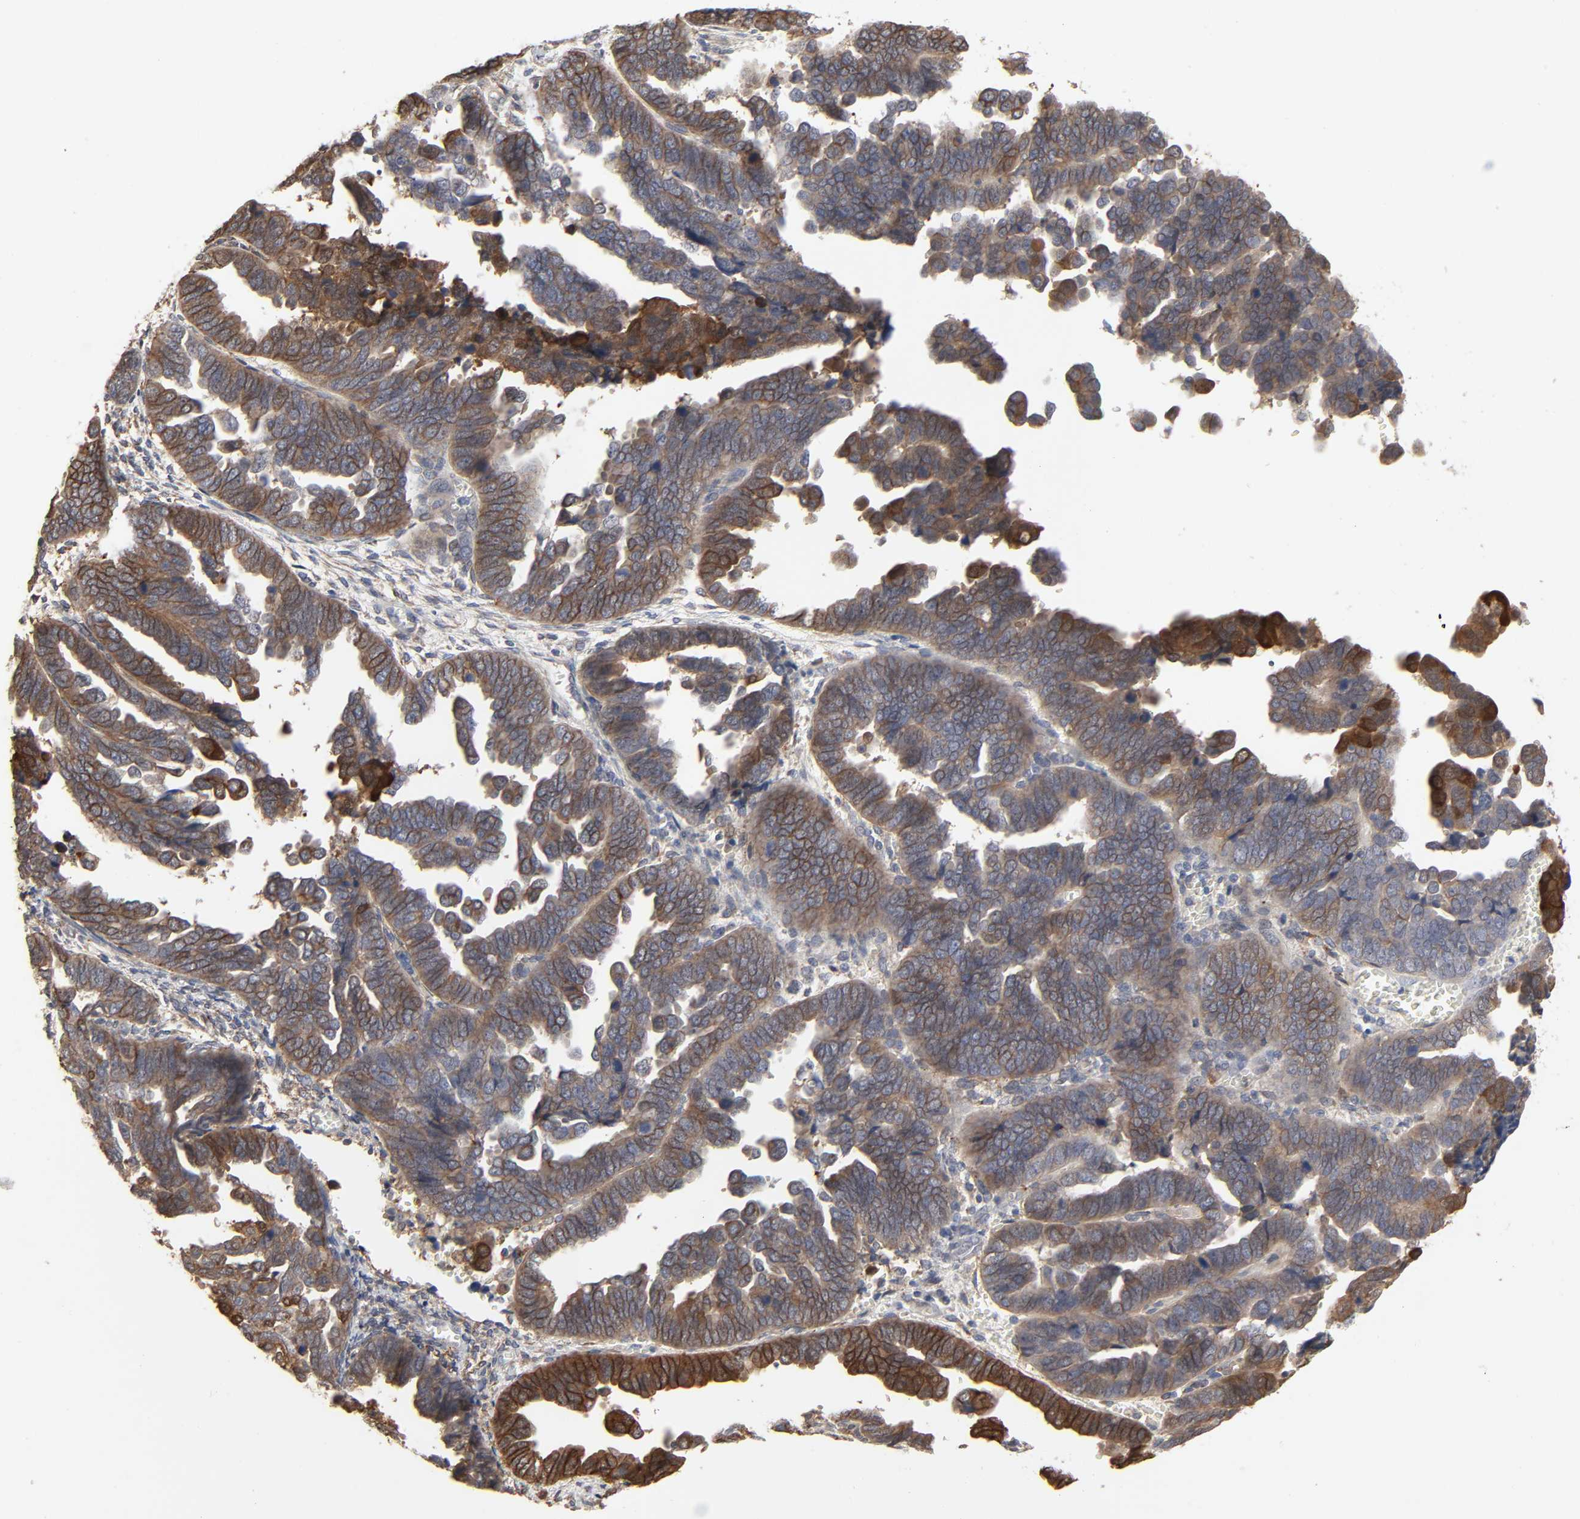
{"staining": {"intensity": "strong", "quantity": "25%-75%", "location": "cytoplasmic/membranous"}, "tissue": "endometrial cancer", "cell_type": "Tumor cells", "image_type": "cancer", "snomed": [{"axis": "morphology", "description": "Adenocarcinoma, NOS"}, {"axis": "topography", "description": "Endometrium"}], "caption": "Protein expression analysis of human endometrial cancer reveals strong cytoplasmic/membranous staining in about 25%-75% of tumor cells.", "gene": "NDRG2", "patient": {"sex": "female", "age": 75}}